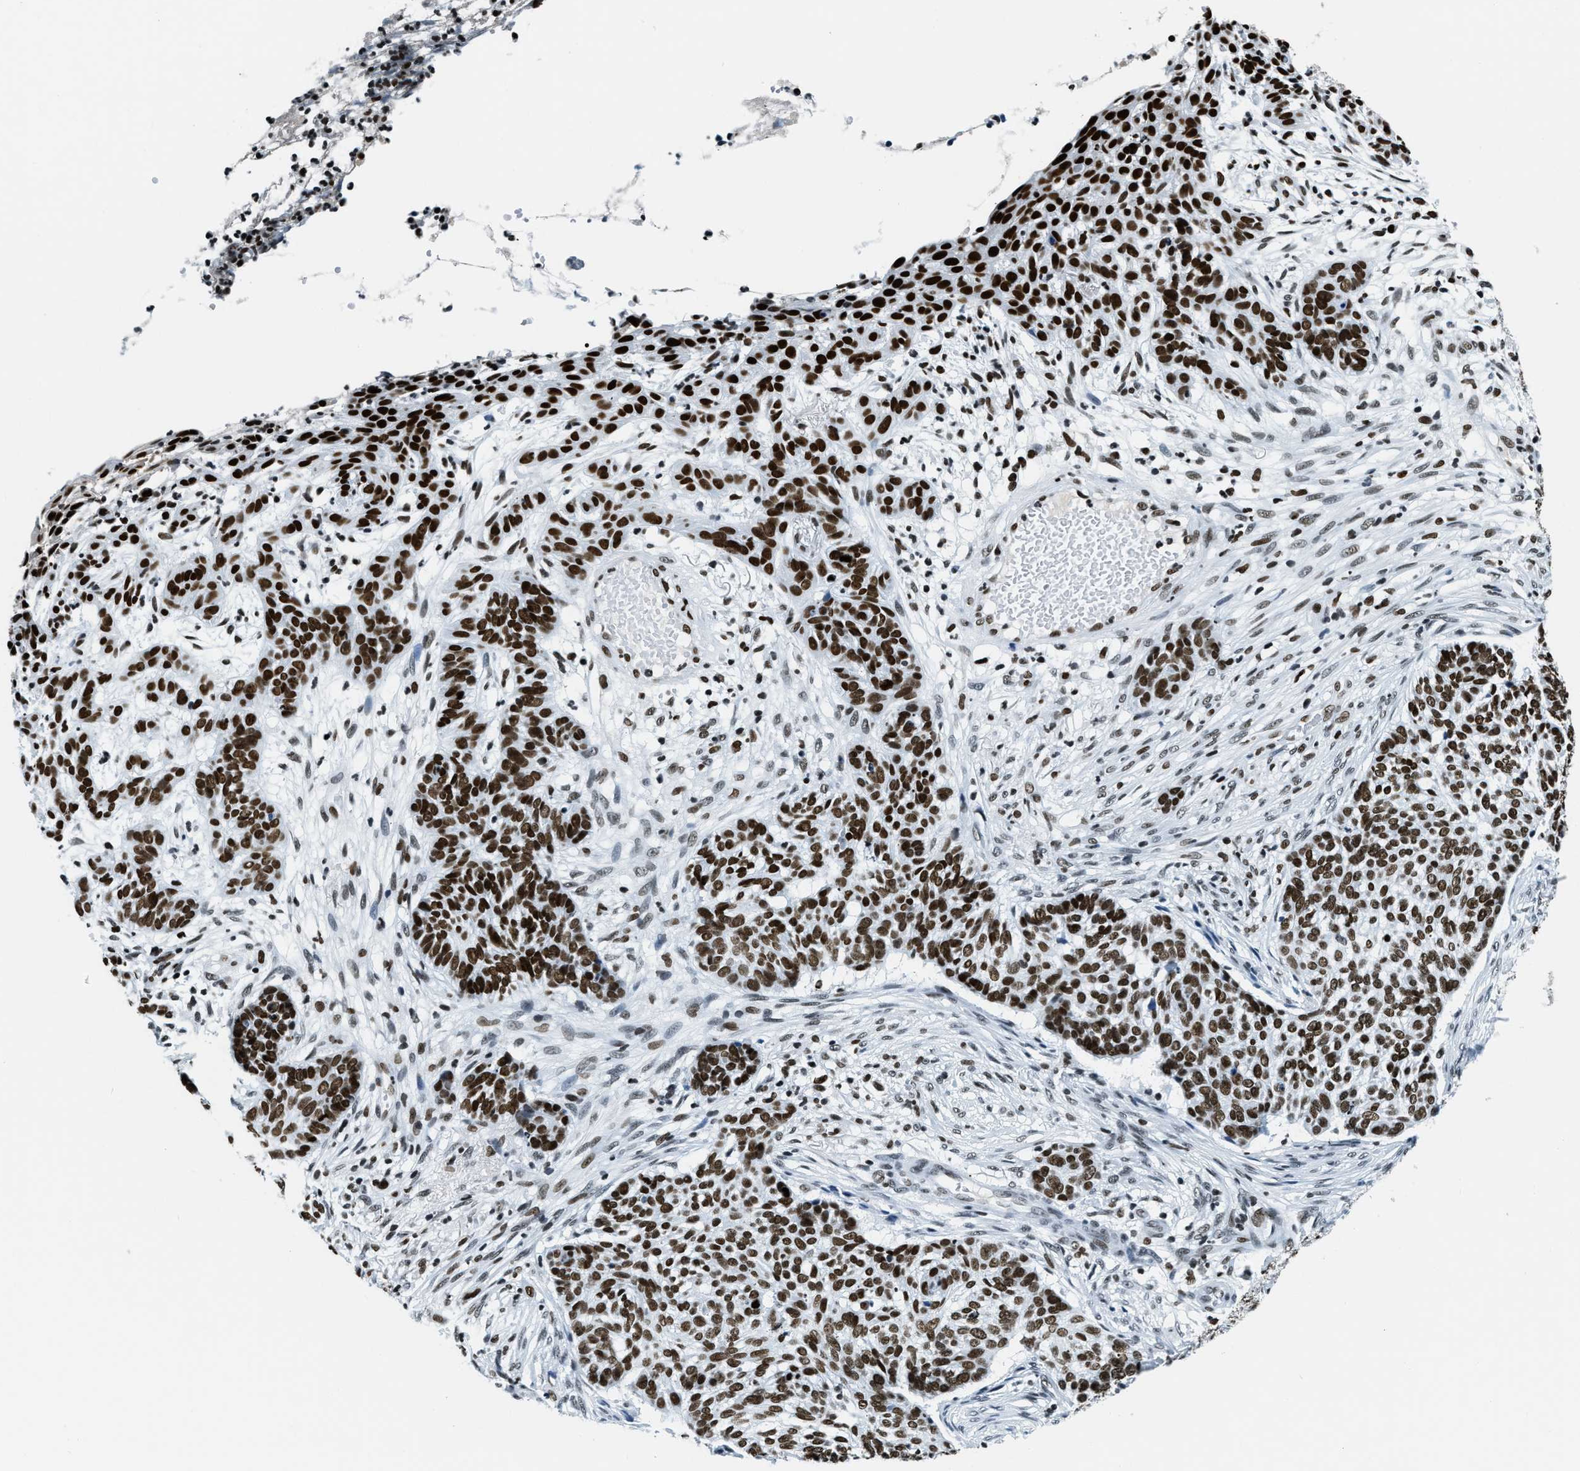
{"staining": {"intensity": "strong", "quantity": ">75%", "location": "nuclear"}, "tissue": "skin cancer", "cell_type": "Tumor cells", "image_type": "cancer", "snomed": [{"axis": "morphology", "description": "Basal cell carcinoma"}, {"axis": "topography", "description": "Skin"}], "caption": "Immunohistochemical staining of human basal cell carcinoma (skin) shows high levels of strong nuclear positivity in about >75% of tumor cells.", "gene": "TOP1", "patient": {"sex": "male", "age": 85}}